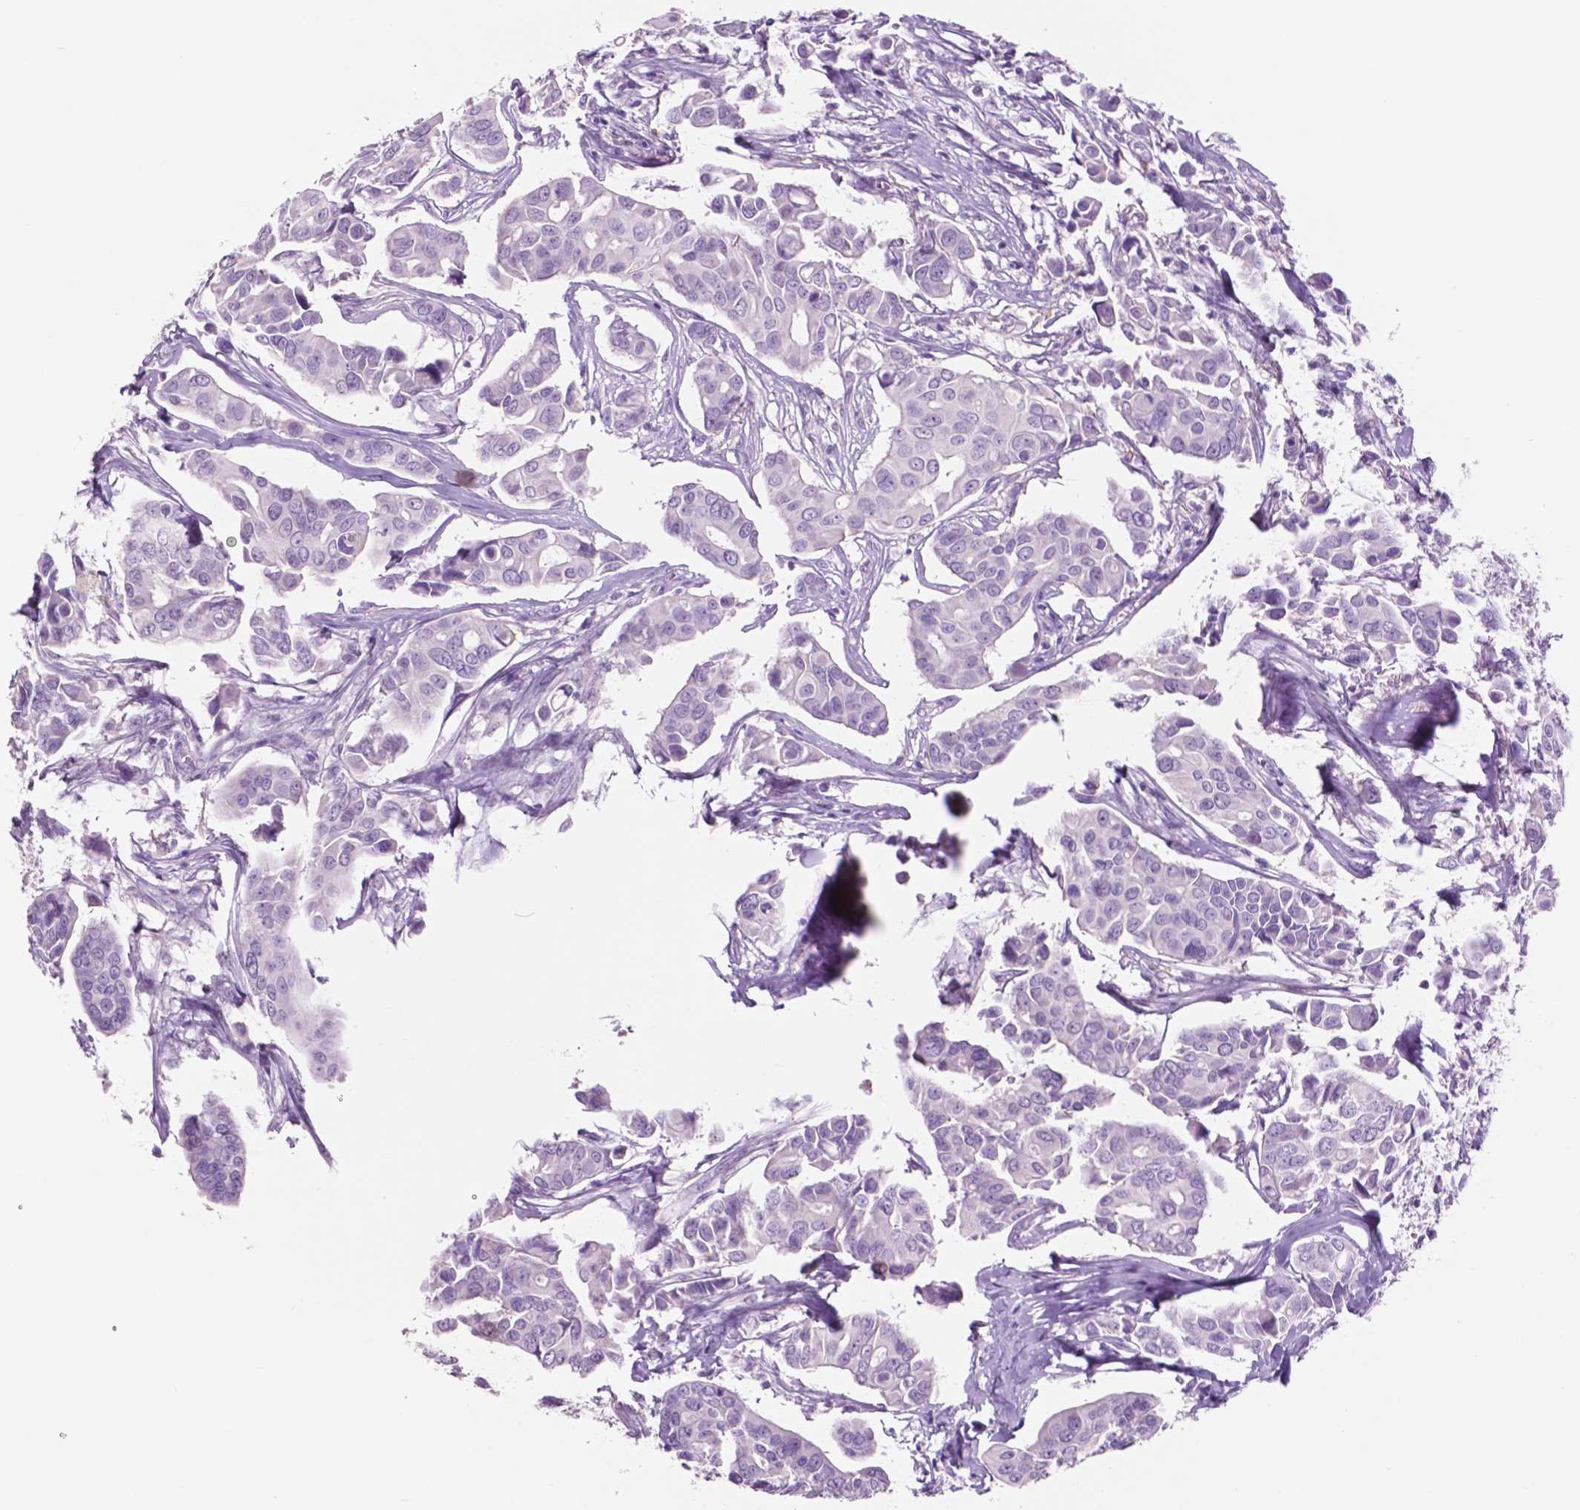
{"staining": {"intensity": "negative", "quantity": "none", "location": "none"}, "tissue": "breast cancer", "cell_type": "Tumor cells", "image_type": "cancer", "snomed": [{"axis": "morphology", "description": "Duct carcinoma"}, {"axis": "topography", "description": "Breast"}], "caption": "There is no significant expression in tumor cells of breast cancer.", "gene": "IDO1", "patient": {"sex": "female", "age": 54}}